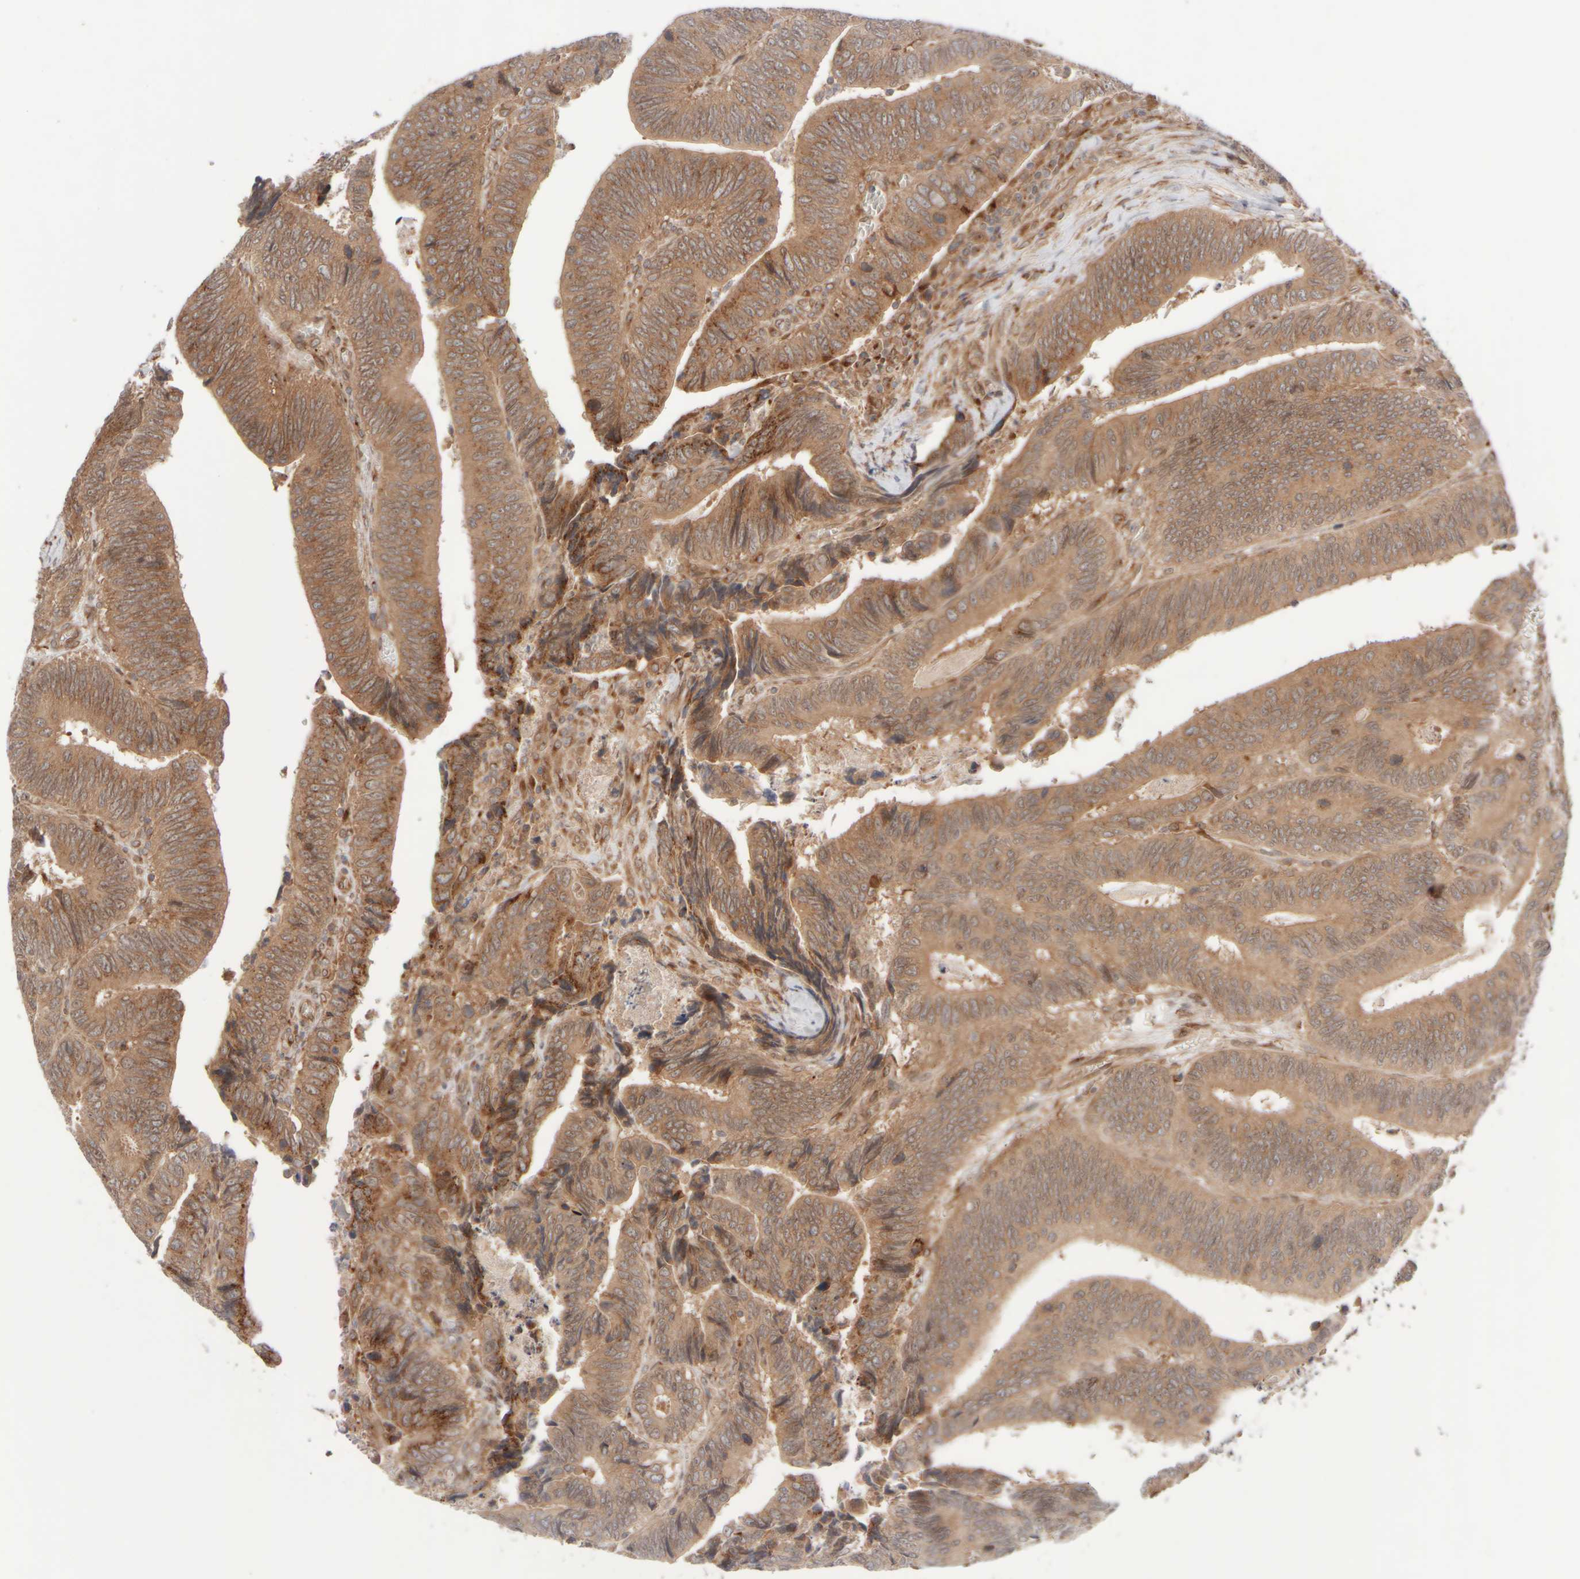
{"staining": {"intensity": "moderate", "quantity": ">75%", "location": "cytoplasmic/membranous"}, "tissue": "colorectal cancer", "cell_type": "Tumor cells", "image_type": "cancer", "snomed": [{"axis": "morphology", "description": "Inflammation, NOS"}, {"axis": "morphology", "description": "Adenocarcinoma, NOS"}, {"axis": "topography", "description": "Colon"}], "caption": "This histopathology image shows colorectal cancer (adenocarcinoma) stained with IHC to label a protein in brown. The cytoplasmic/membranous of tumor cells show moderate positivity for the protein. Nuclei are counter-stained blue.", "gene": "GCN1", "patient": {"sex": "male", "age": 72}}